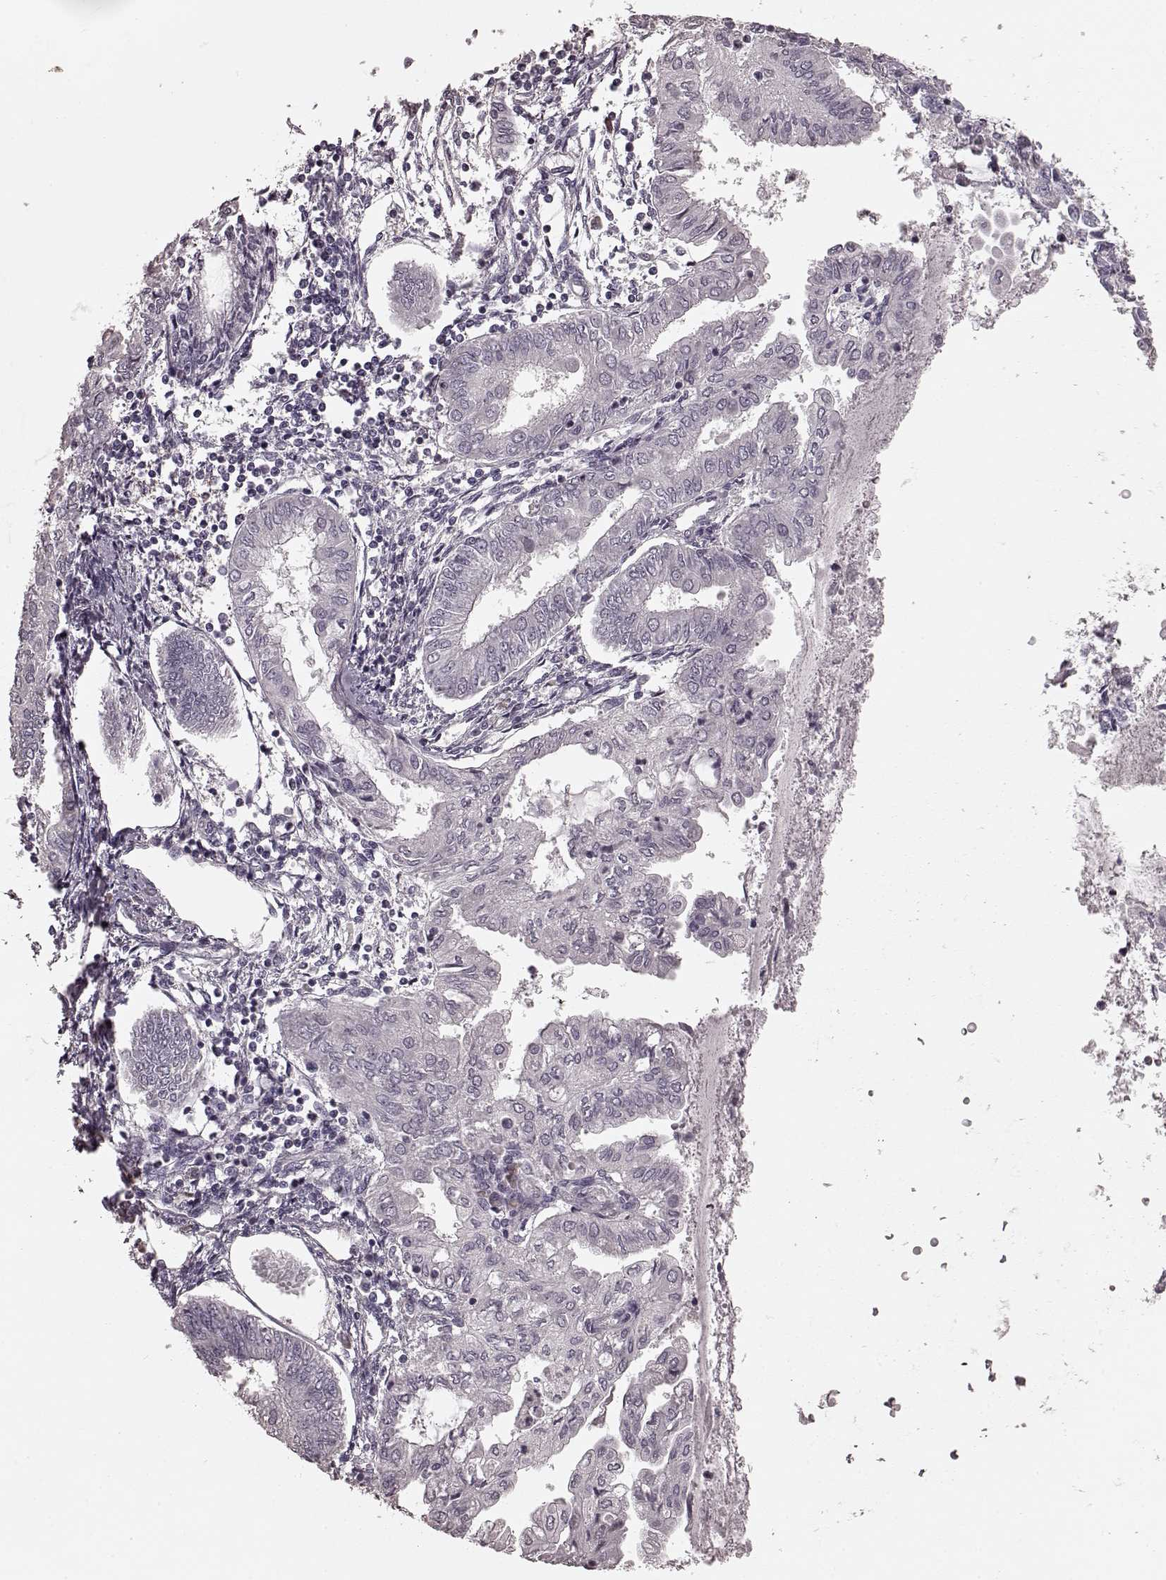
{"staining": {"intensity": "negative", "quantity": "none", "location": "none"}, "tissue": "endometrial cancer", "cell_type": "Tumor cells", "image_type": "cancer", "snomed": [{"axis": "morphology", "description": "Adenocarcinoma, NOS"}, {"axis": "topography", "description": "Endometrium"}], "caption": "A high-resolution image shows IHC staining of adenocarcinoma (endometrial), which demonstrates no significant positivity in tumor cells.", "gene": "CD28", "patient": {"sex": "female", "age": 68}}